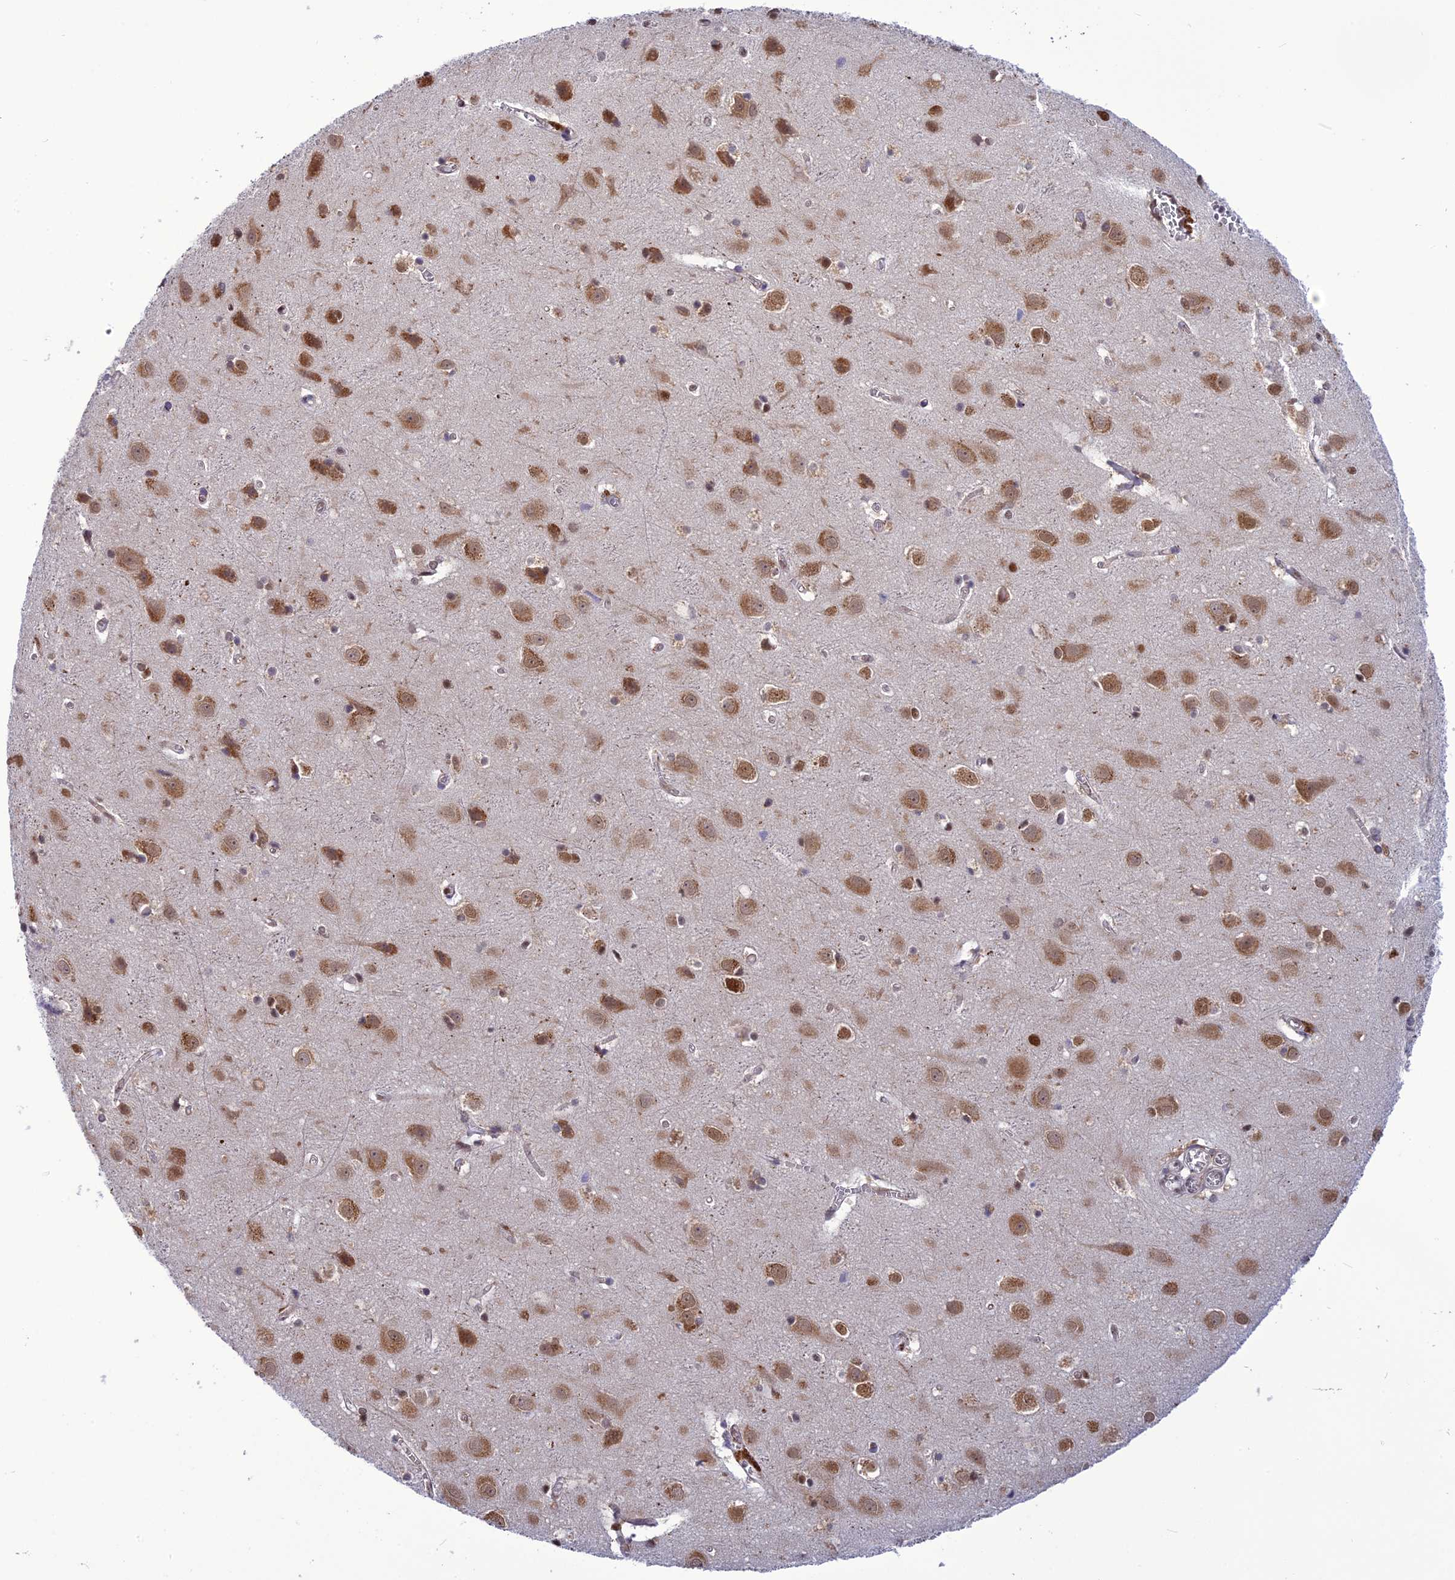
{"staining": {"intensity": "negative", "quantity": "none", "location": "none"}, "tissue": "cerebral cortex", "cell_type": "Endothelial cells", "image_type": "normal", "snomed": [{"axis": "morphology", "description": "Normal tissue, NOS"}, {"axis": "topography", "description": "Cerebral cortex"}], "caption": "Histopathology image shows no protein expression in endothelial cells of benign cerebral cortex.", "gene": "RTRAF", "patient": {"sex": "male", "age": 54}}